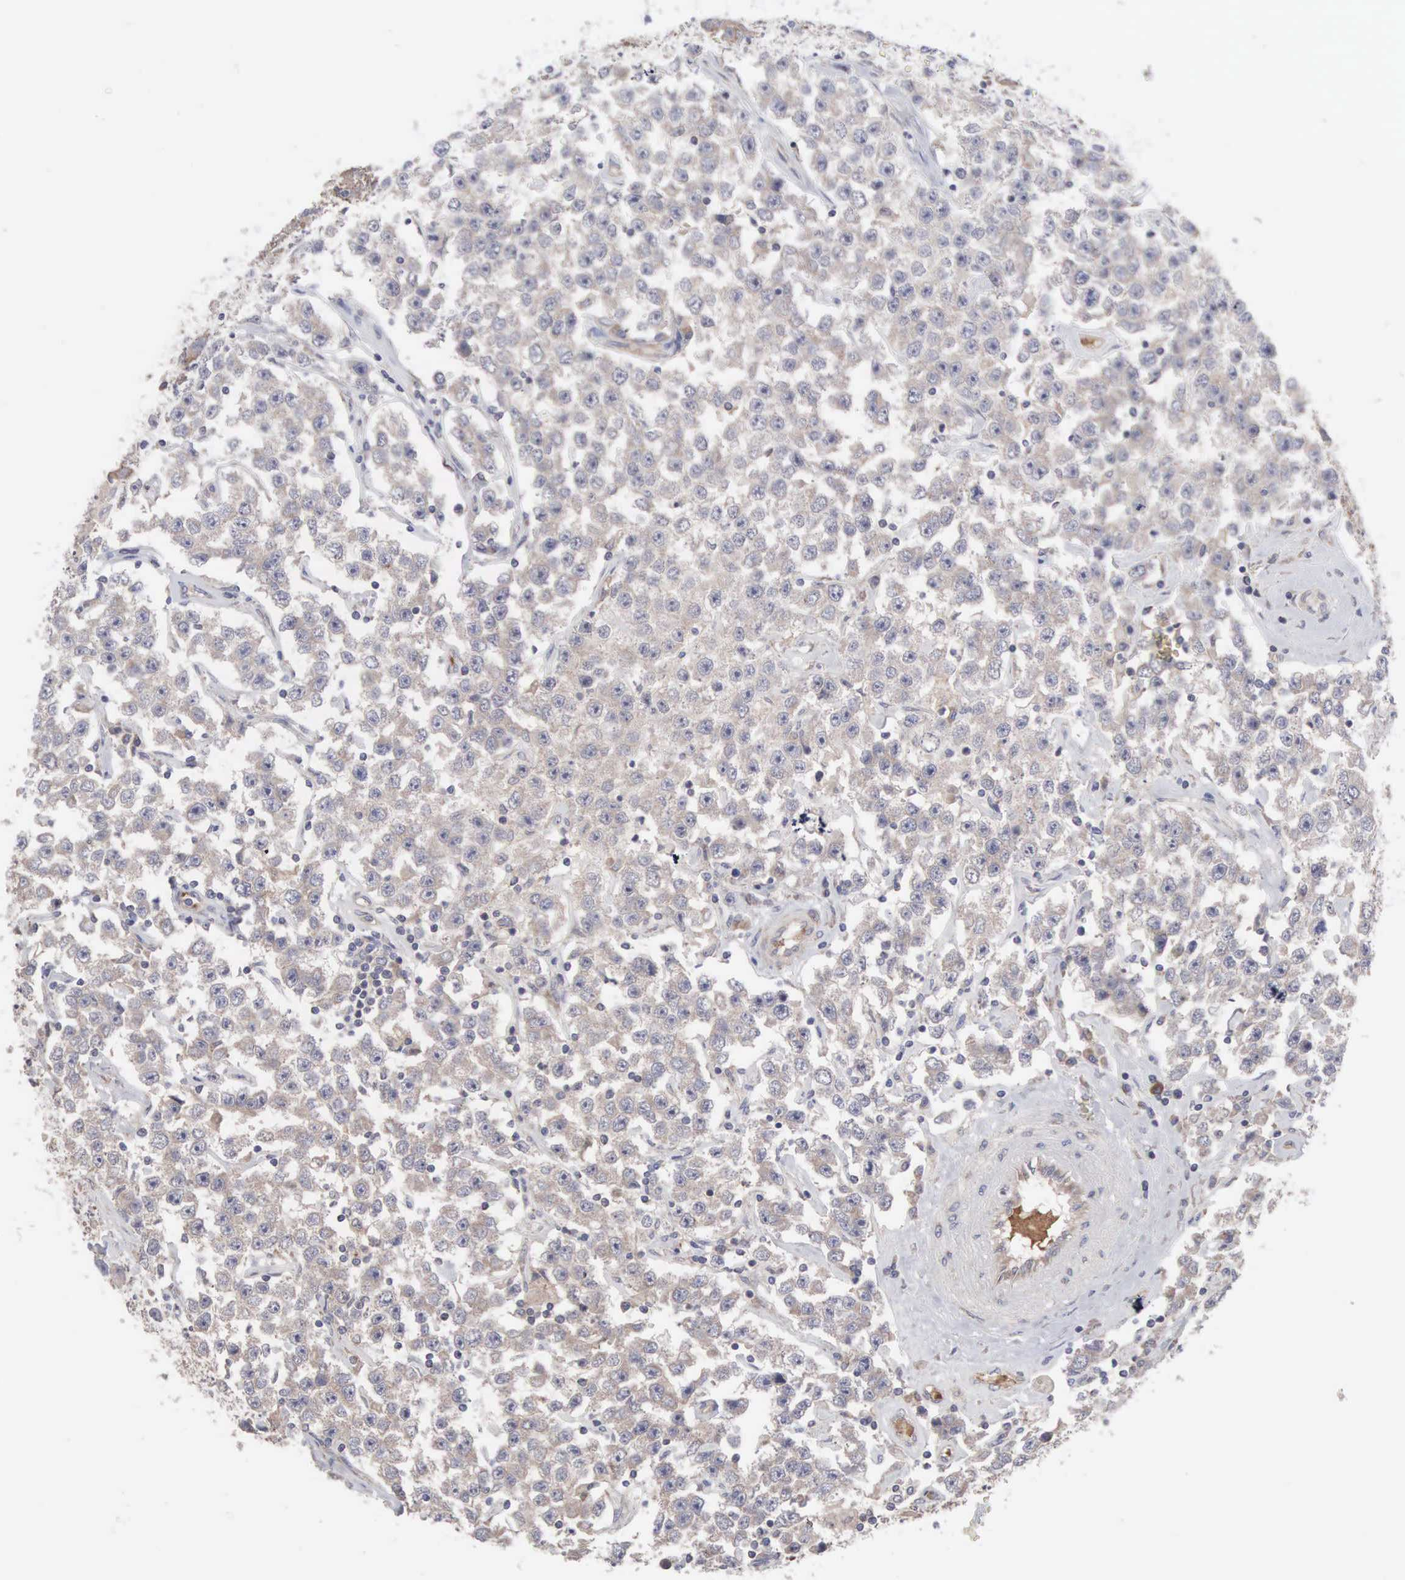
{"staining": {"intensity": "weak", "quantity": ">75%", "location": "cytoplasmic/membranous"}, "tissue": "testis cancer", "cell_type": "Tumor cells", "image_type": "cancer", "snomed": [{"axis": "morphology", "description": "Seminoma, NOS"}, {"axis": "topography", "description": "Testis"}], "caption": "A histopathology image of human testis cancer (seminoma) stained for a protein reveals weak cytoplasmic/membranous brown staining in tumor cells.", "gene": "INF2", "patient": {"sex": "male", "age": 52}}